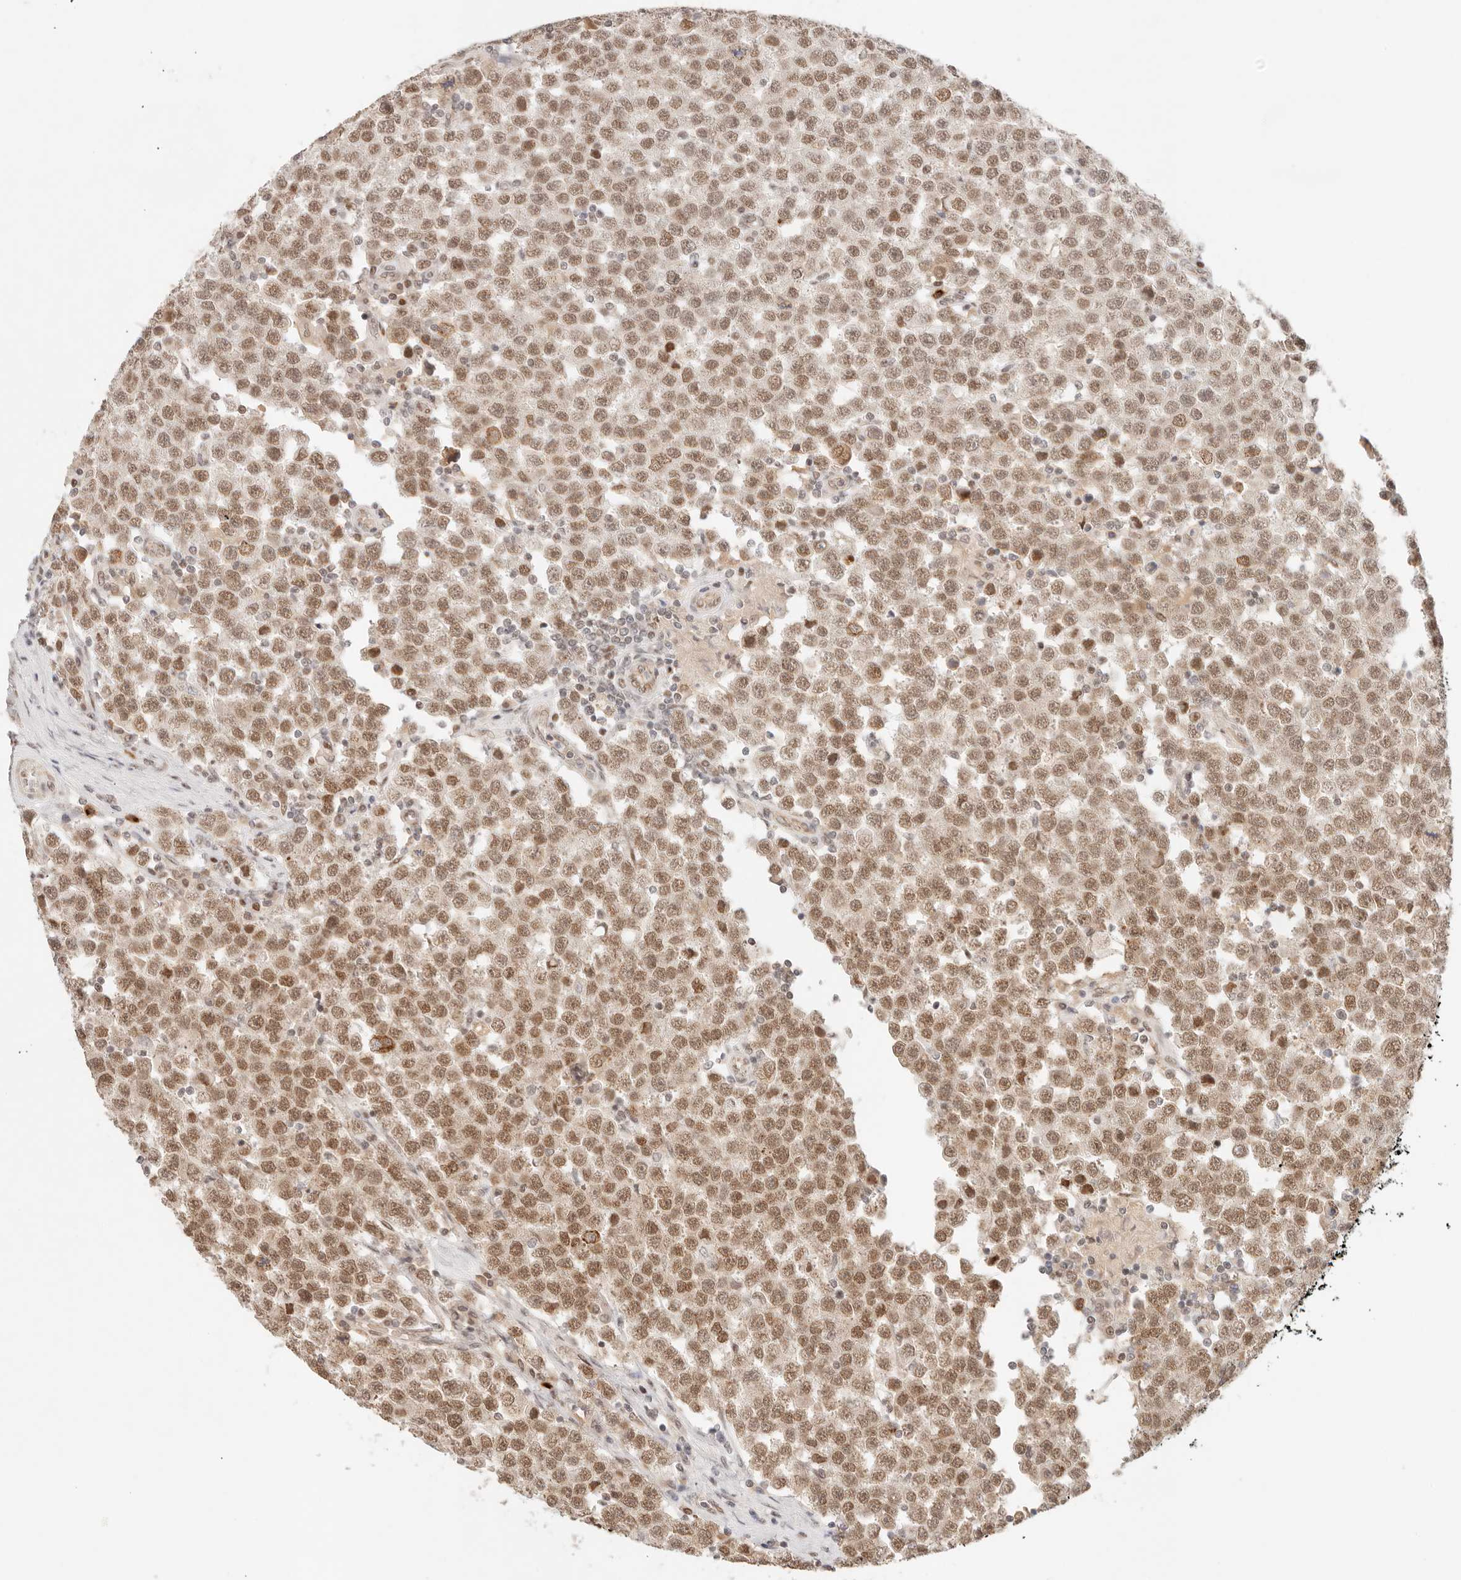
{"staining": {"intensity": "moderate", "quantity": ">75%", "location": "nuclear"}, "tissue": "testis cancer", "cell_type": "Tumor cells", "image_type": "cancer", "snomed": [{"axis": "morphology", "description": "Seminoma, NOS"}, {"axis": "topography", "description": "Testis"}], "caption": "Tumor cells demonstrate medium levels of moderate nuclear positivity in about >75% of cells in testis seminoma.", "gene": "HOXC5", "patient": {"sex": "male", "age": 28}}